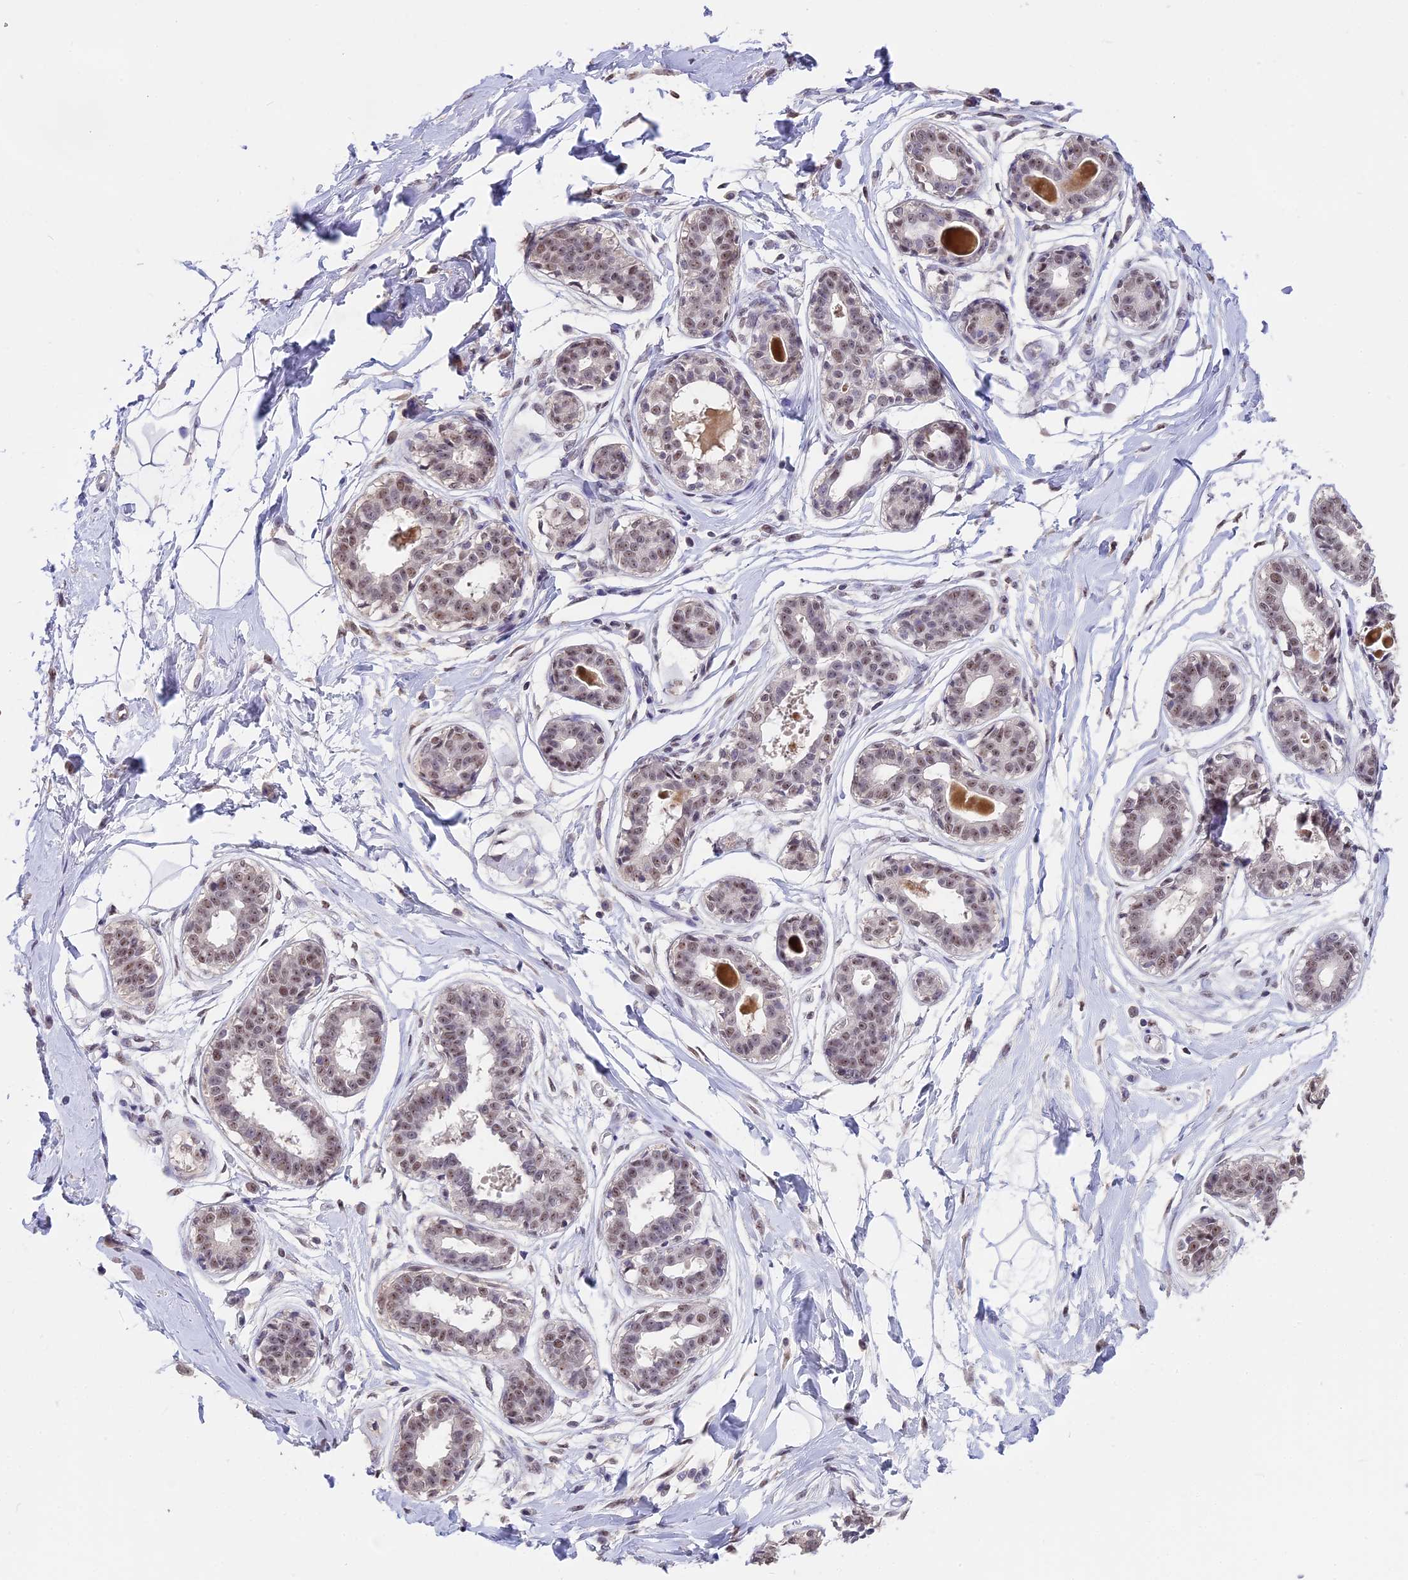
{"staining": {"intensity": "weak", "quantity": "25%-75%", "location": "nuclear"}, "tissue": "breast", "cell_type": "Adipocytes", "image_type": "normal", "snomed": [{"axis": "morphology", "description": "Normal tissue, NOS"}, {"axis": "topography", "description": "Breast"}], "caption": "IHC image of benign breast: breast stained using IHC demonstrates low levels of weak protein expression localized specifically in the nuclear of adipocytes, appearing as a nuclear brown color.", "gene": "SETD2", "patient": {"sex": "female", "age": 45}}